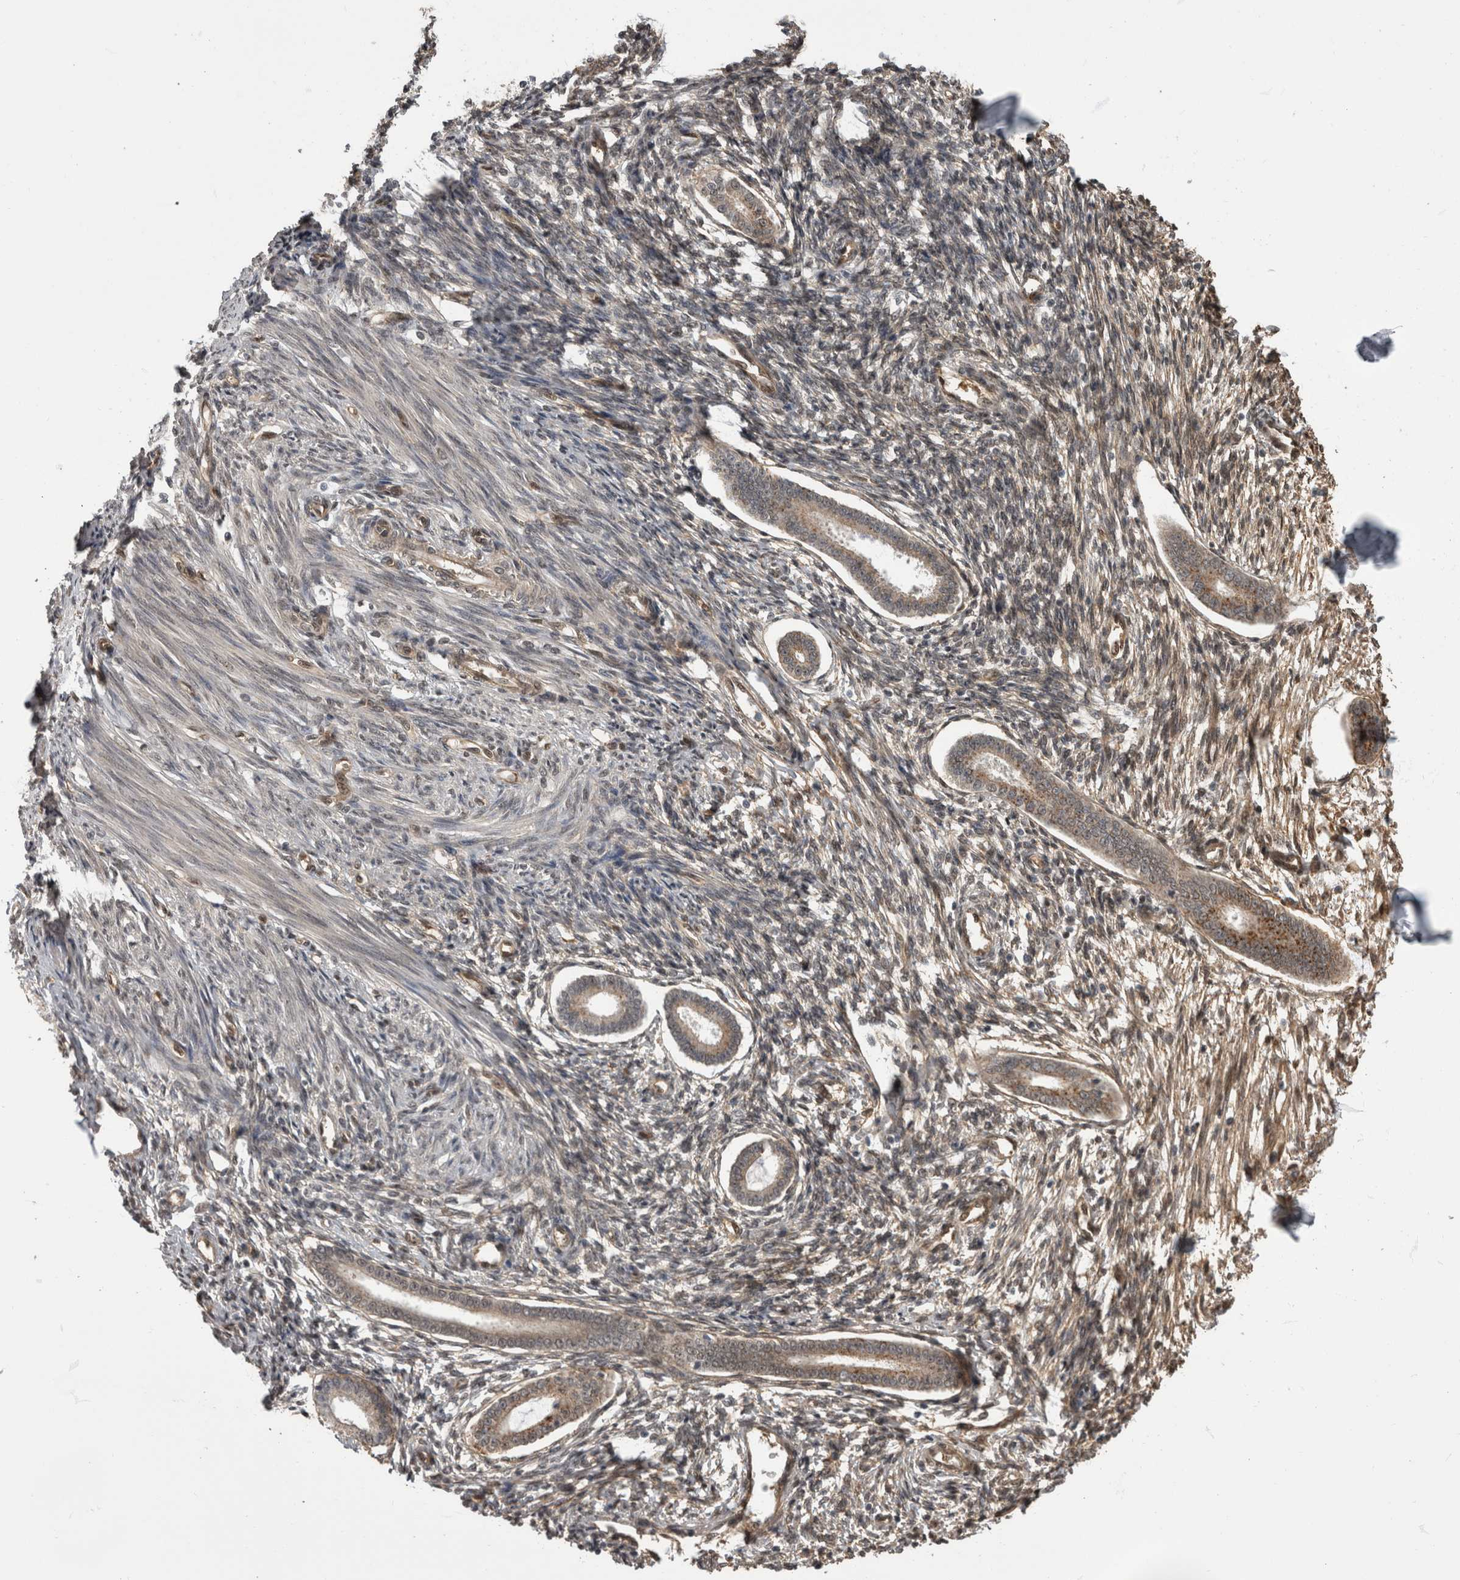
{"staining": {"intensity": "weak", "quantity": "25%-75%", "location": "cytoplasmic/membranous,nuclear"}, "tissue": "endometrium", "cell_type": "Cells in endometrial stroma", "image_type": "normal", "snomed": [{"axis": "morphology", "description": "Normal tissue, NOS"}, {"axis": "topography", "description": "Endometrium"}], "caption": "Immunohistochemical staining of benign endometrium demonstrates 25%-75% levels of weak cytoplasmic/membranous,nuclear protein expression in about 25%-75% of cells in endometrial stroma.", "gene": "AKT3", "patient": {"sex": "female", "age": 56}}